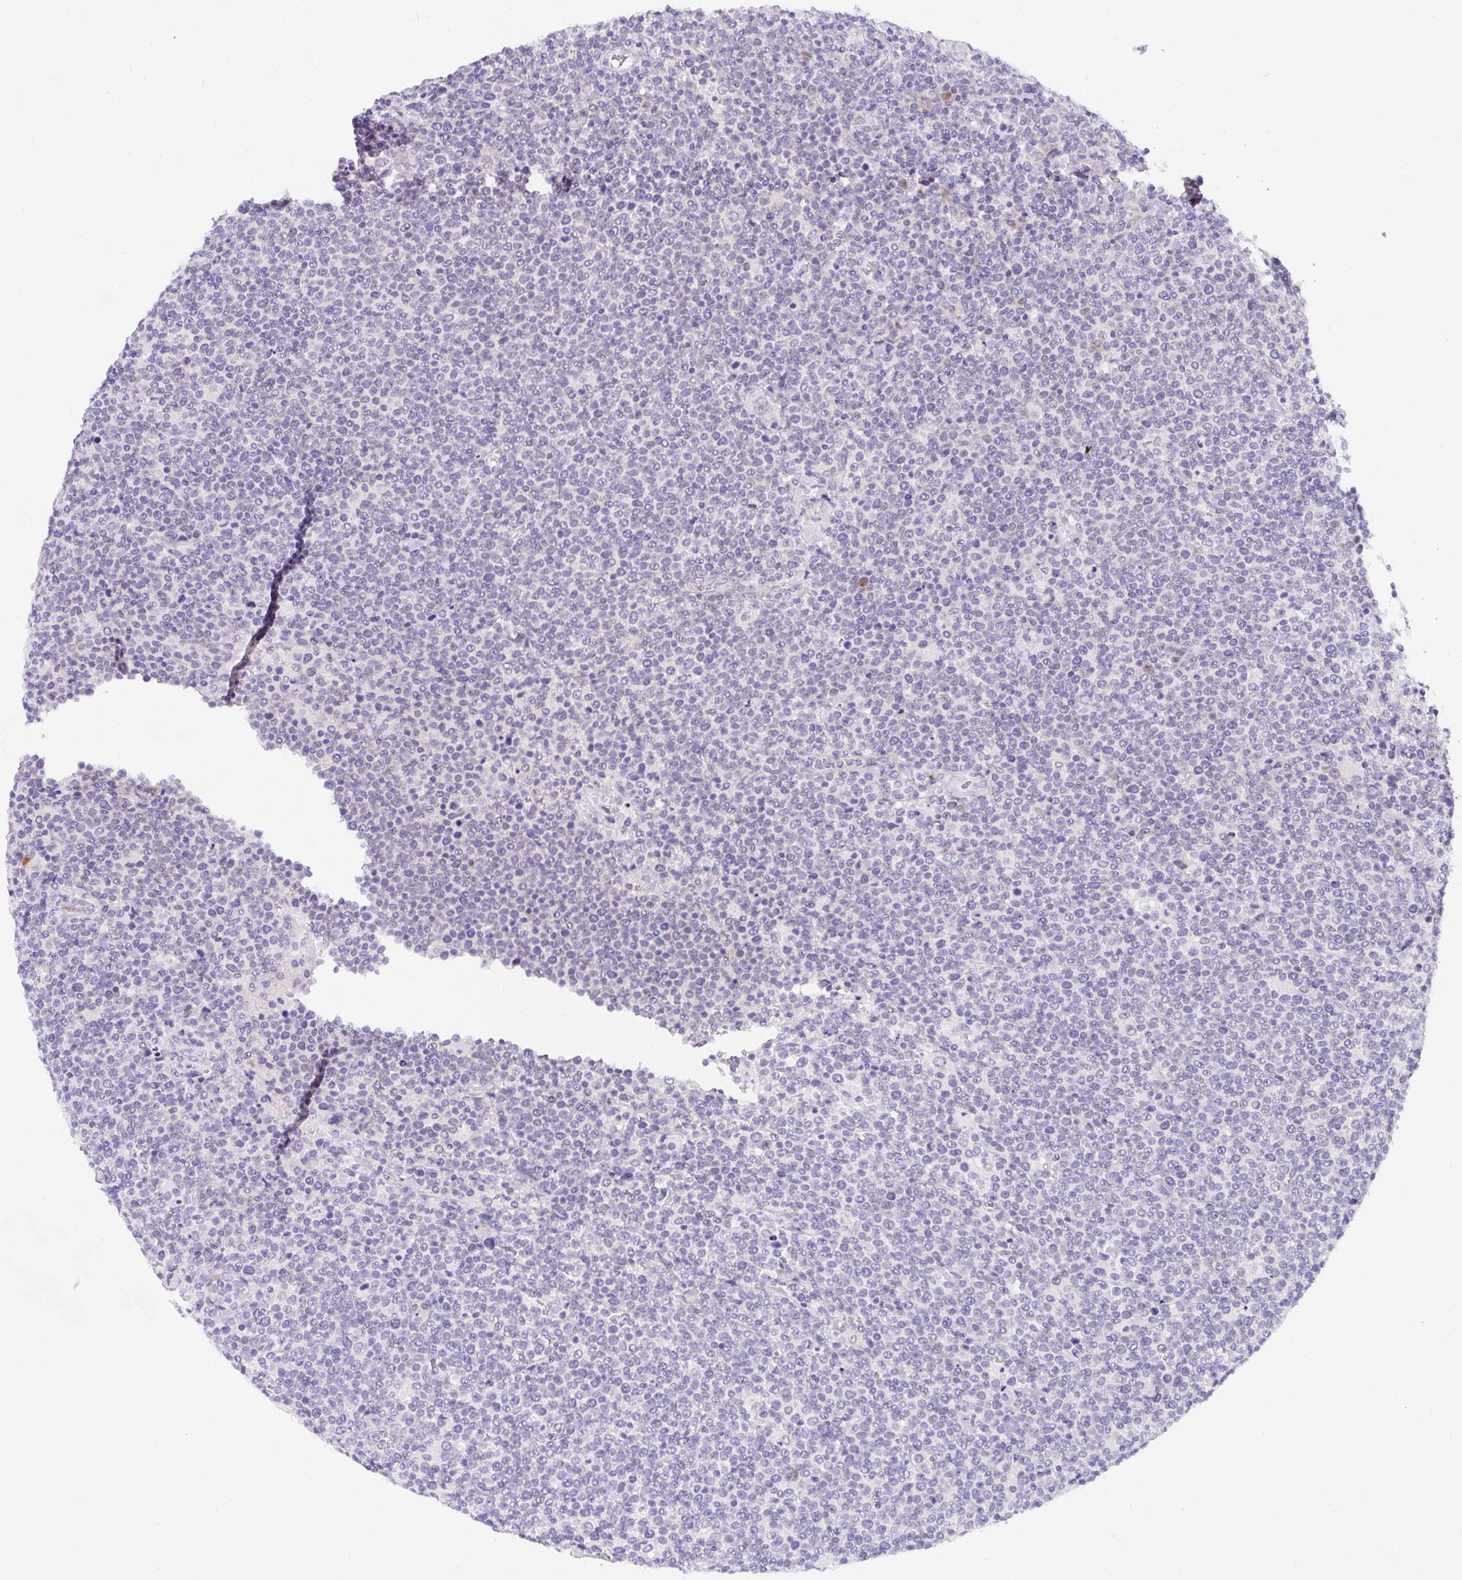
{"staining": {"intensity": "negative", "quantity": "none", "location": "none"}, "tissue": "lymphoma", "cell_type": "Tumor cells", "image_type": "cancer", "snomed": [{"axis": "morphology", "description": "Malignant lymphoma, non-Hodgkin's type, High grade"}, {"axis": "topography", "description": "Lymph node"}], "caption": "Image shows no significant protein expression in tumor cells of lymphoma.", "gene": "GOLGA8A", "patient": {"sex": "male", "age": 61}}